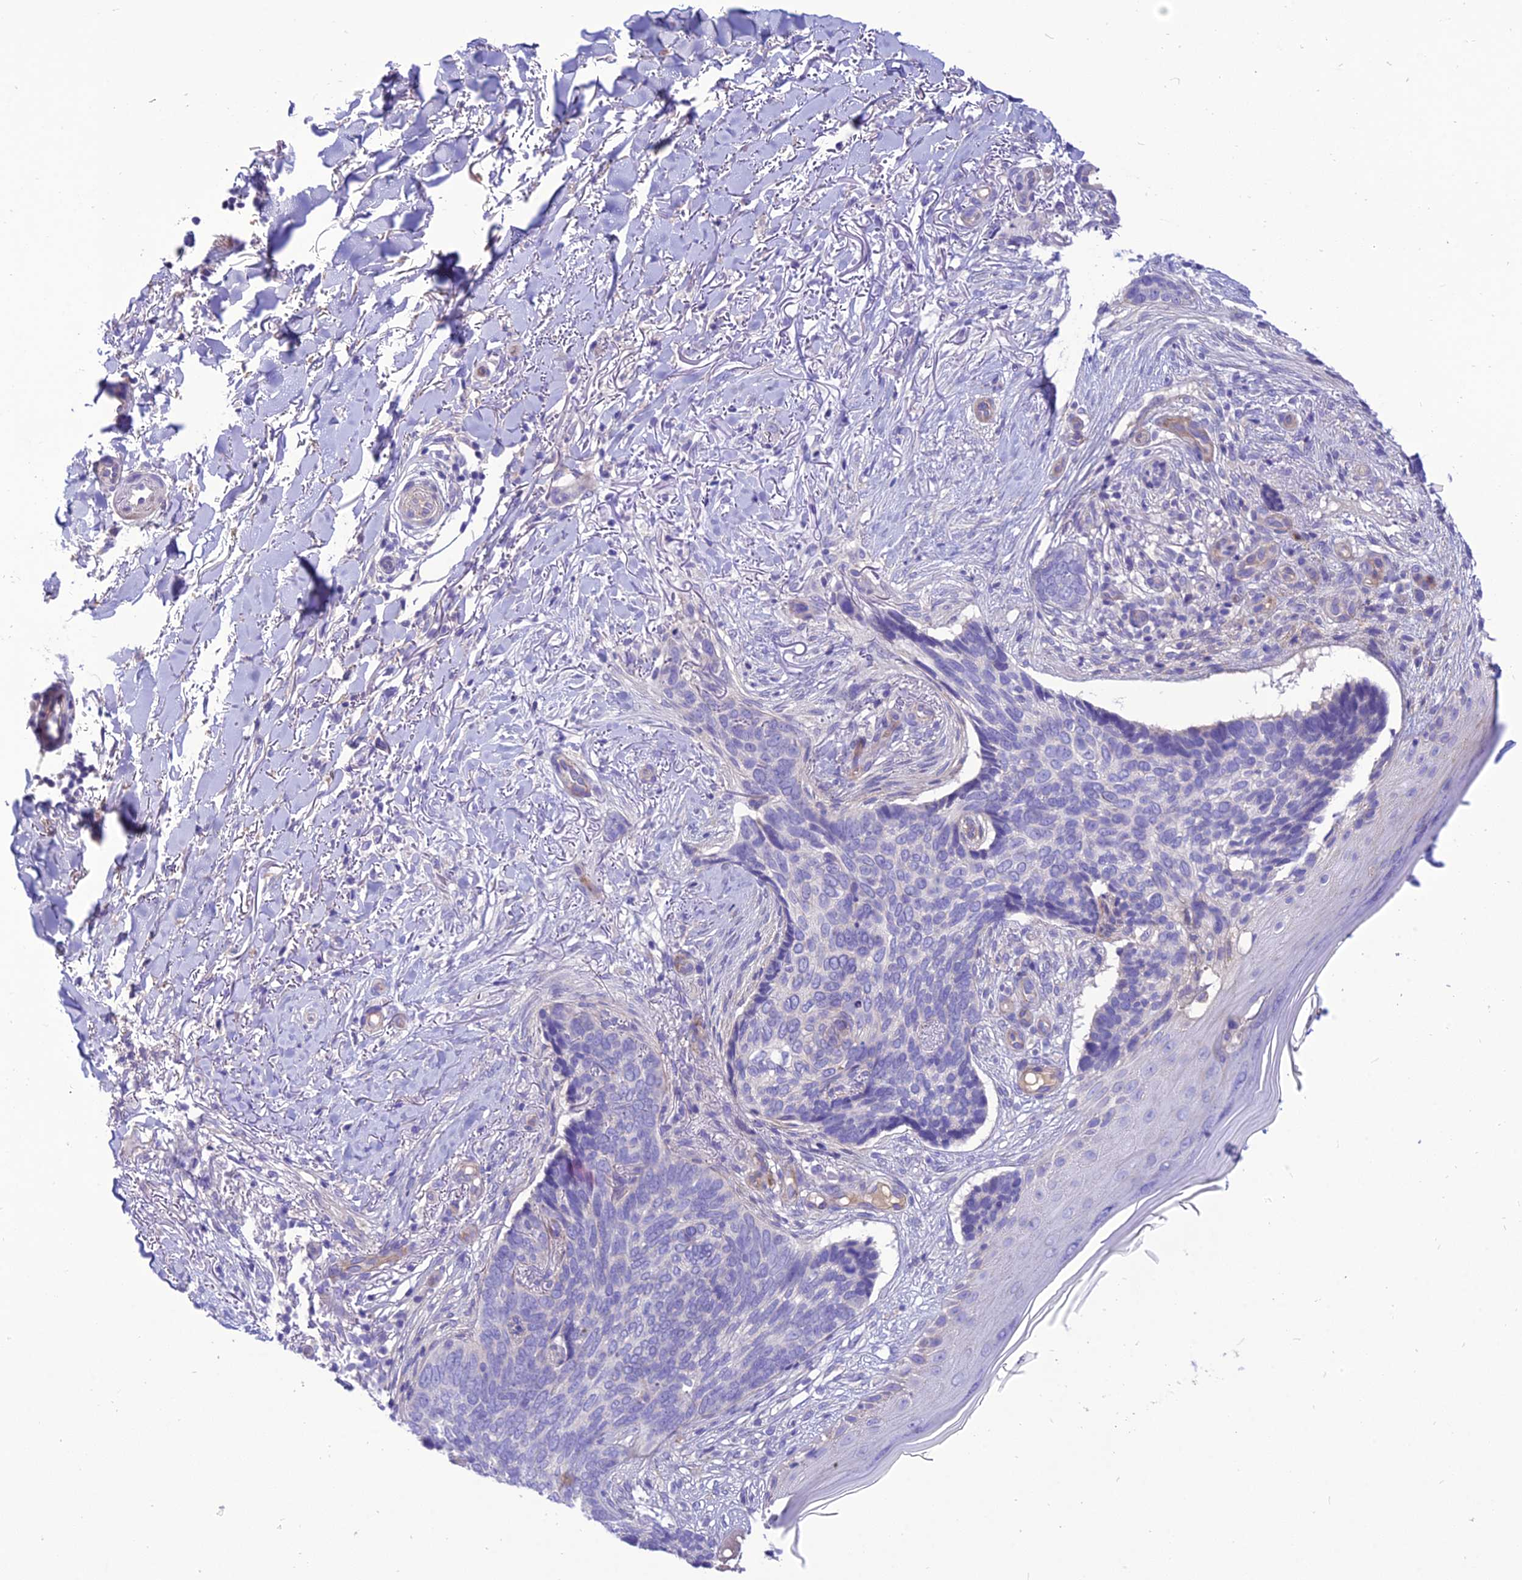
{"staining": {"intensity": "negative", "quantity": "none", "location": "none"}, "tissue": "skin cancer", "cell_type": "Tumor cells", "image_type": "cancer", "snomed": [{"axis": "morphology", "description": "Normal tissue, NOS"}, {"axis": "morphology", "description": "Basal cell carcinoma"}, {"axis": "topography", "description": "Skin"}], "caption": "Immunohistochemical staining of skin cancer demonstrates no significant positivity in tumor cells.", "gene": "TEKT3", "patient": {"sex": "female", "age": 67}}